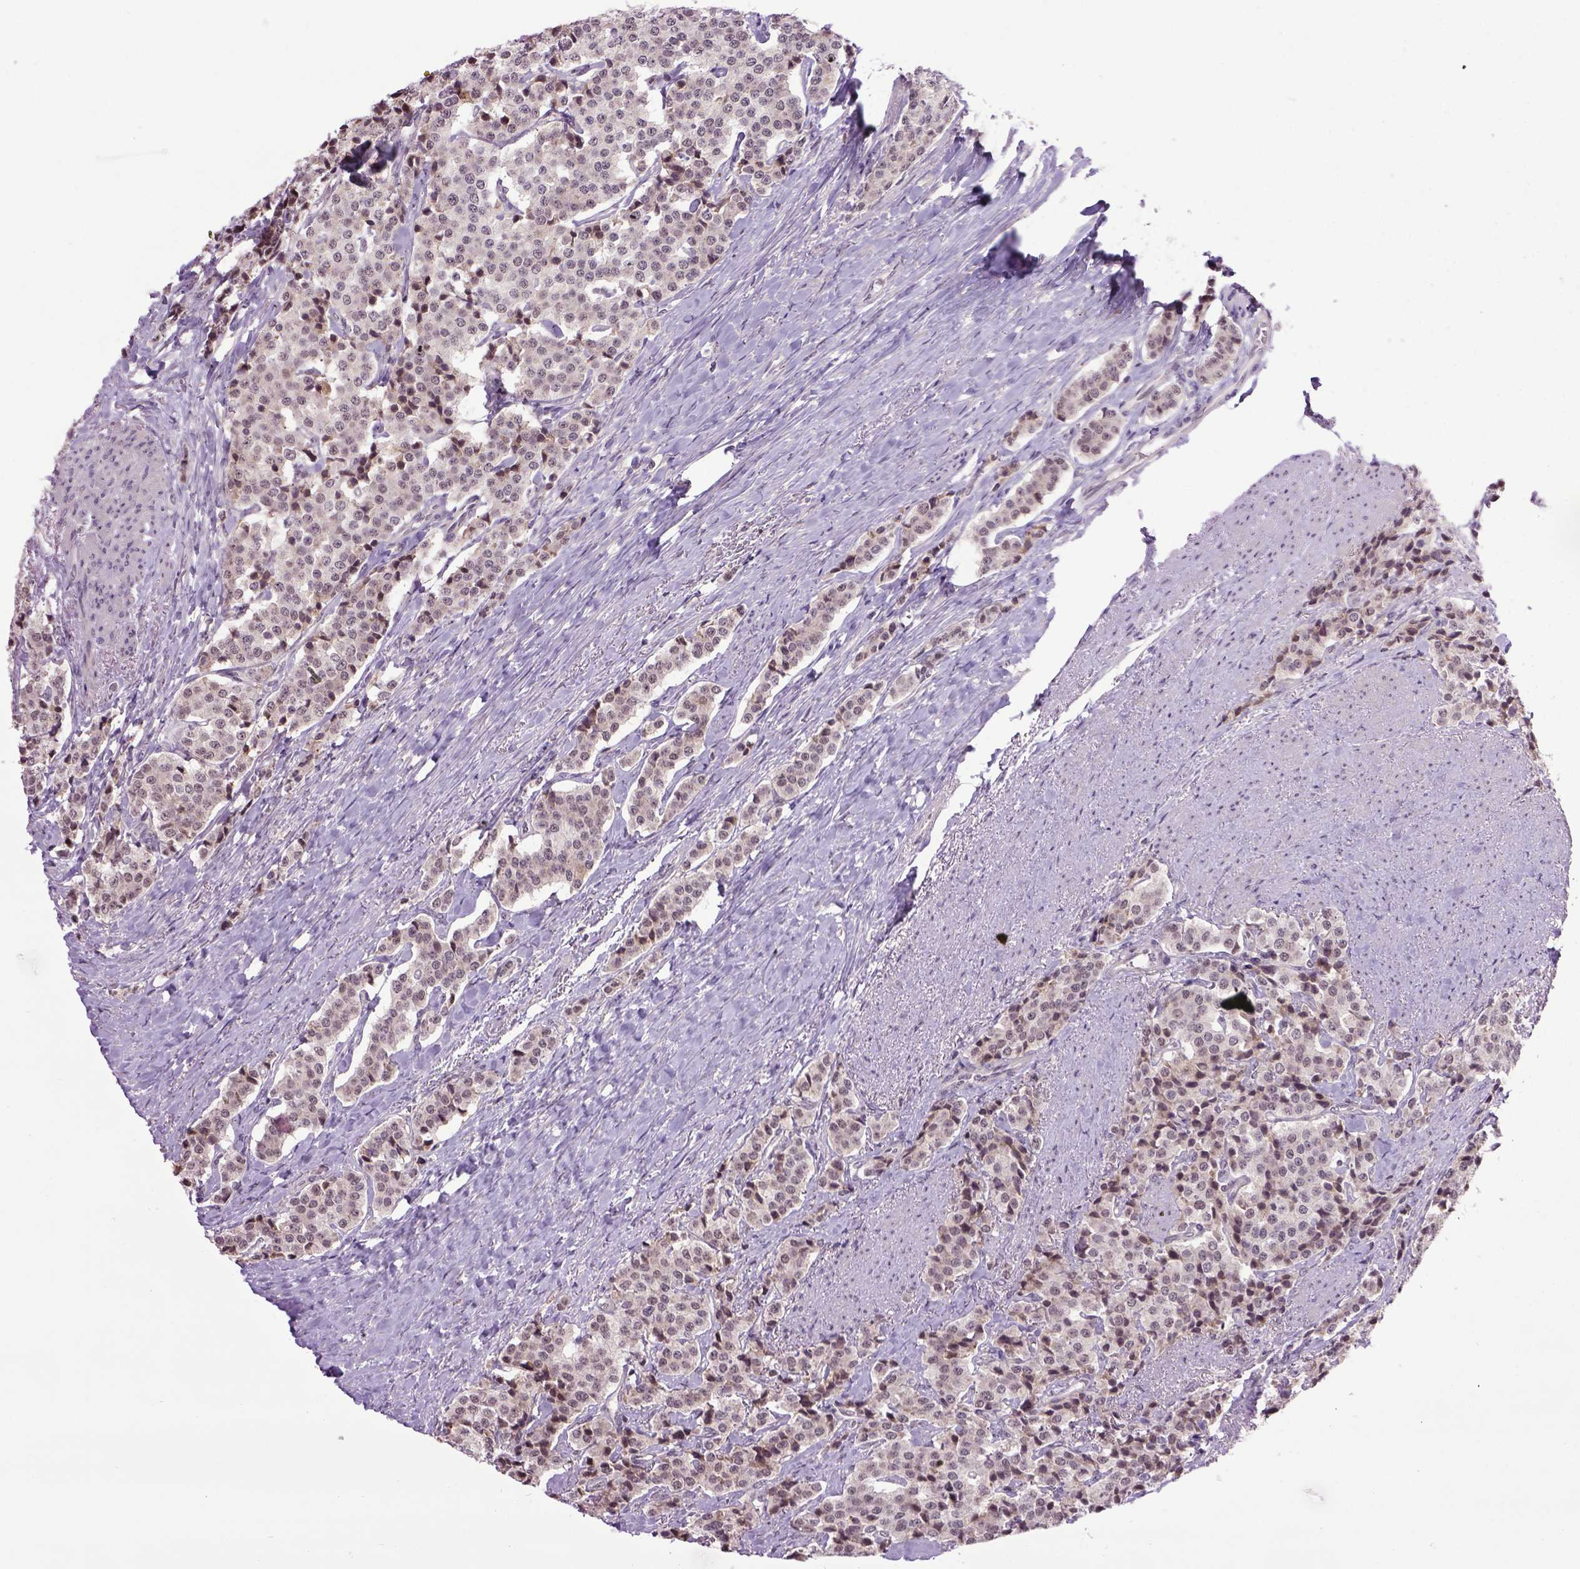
{"staining": {"intensity": "negative", "quantity": "none", "location": "none"}, "tissue": "carcinoid", "cell_type": "Tumor cells", "image_type": "cancer", "snomed": [{"axis": "morphology", "description": "Carcinoid, malignant, NOS"}, {"axis": "topography", "description": "Small intestine"}], "caption": "High power microscopy photomicrograph of an immunohistochemistry (IHC) histopathology image of carcinoid (malignant), revealing no significant staining in tumor cells. (Brightfield microscopy of DAB immunohistochemistry (IHC) at high magnification).", "gene": "RAB43", "patient": {"sex": "female", "age": 58}}